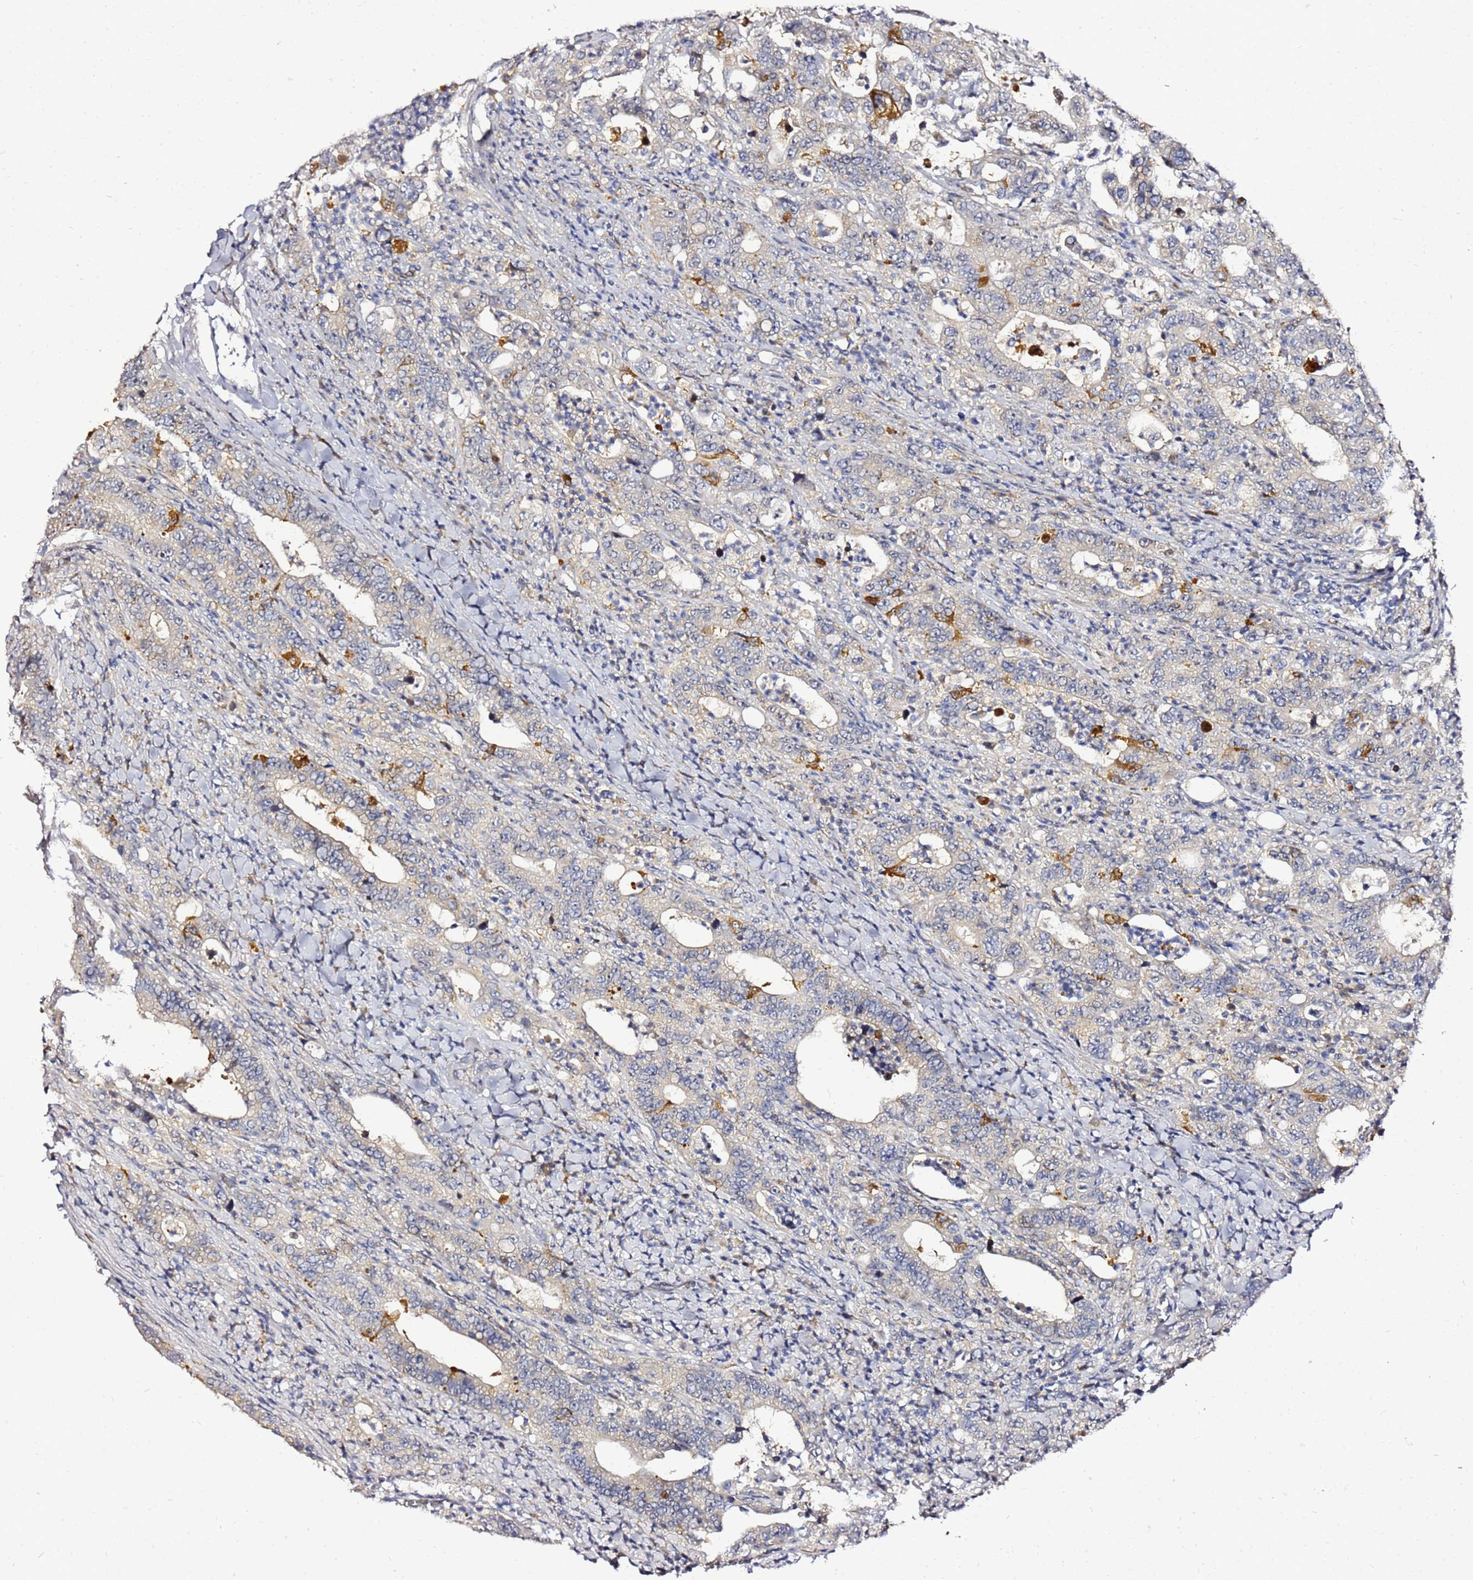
{"staining": {"intensity": "negative", "quantity": "none", "location": "none"}, "tissue": "colorectal cancer", "cell_type": "Tumor cells", "image_type": "cancer", "snomed": [{"axis": "morphology", "description": "Adenocarcinoma, NOS"}, {"axis": "topography", "description": "Colon"}], "caption": "Human adenocarcinoma (colorectal) stained for a protein using immunohistochemistry (IHC) reveals no positivity in tumor cells.", "gene": "NOL8", "patient": {"sex": "female", "age": 75}}